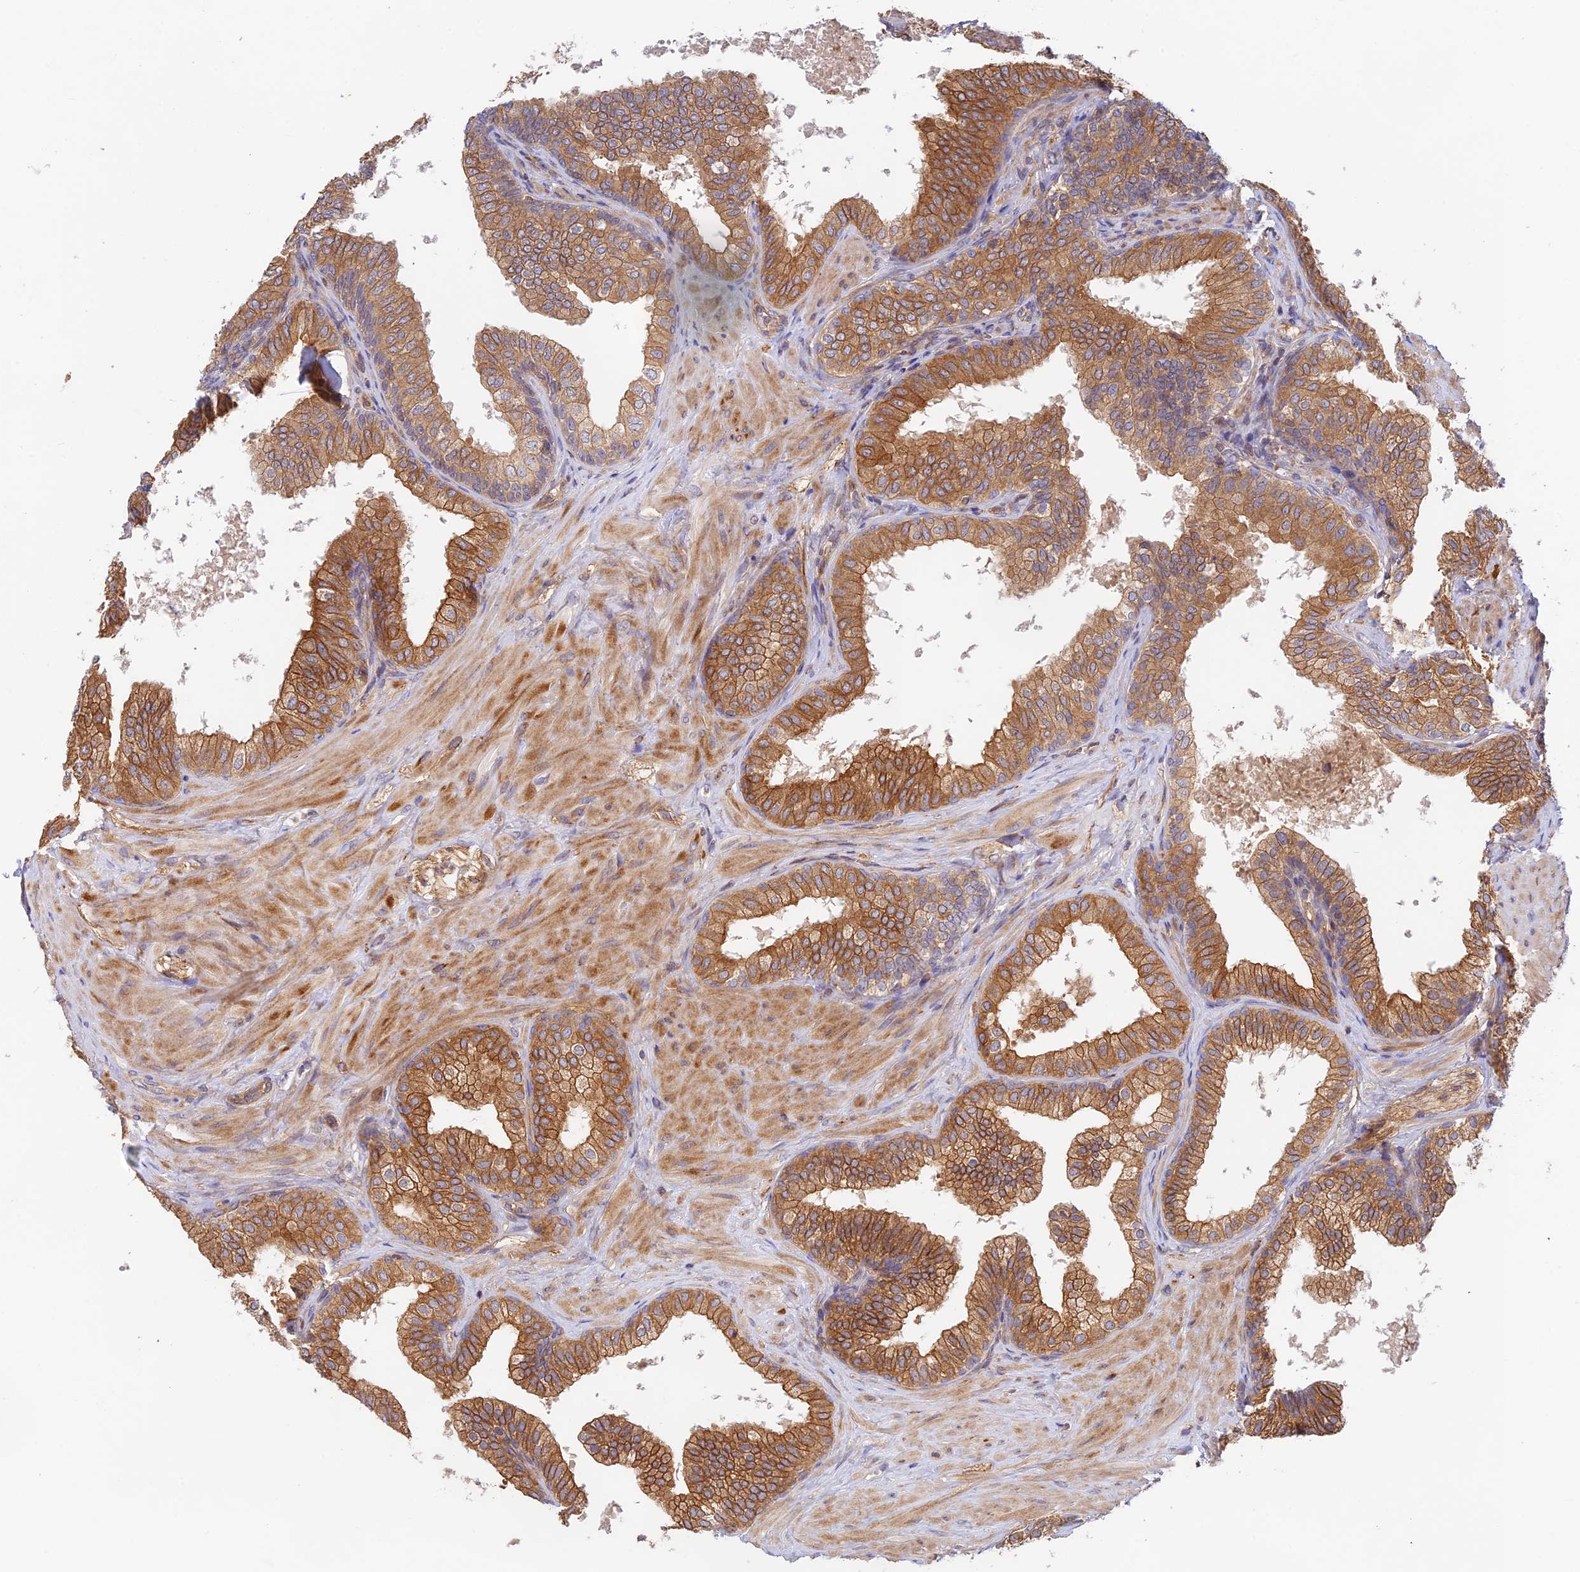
{"staining": {"intensity": "moderate", "quantity": ">75%", "location": "cytoplasmic/membranous"}, "tissue": "prostate", "cell_type": "Glandular cells", "image_type": "normal", "snomed": [{"axis": "morphology", "description": "Normal tissue, NOS"}, {"axis": "topography", "description": "Prostate"}], "caption": "A medium amount of moderate cytoplasmic/membranous staining is appreciated in about >75% of glandular cells in benign prostate.", "gene": "MYO9A", "patient": {"sex": "male", "age": 60}}